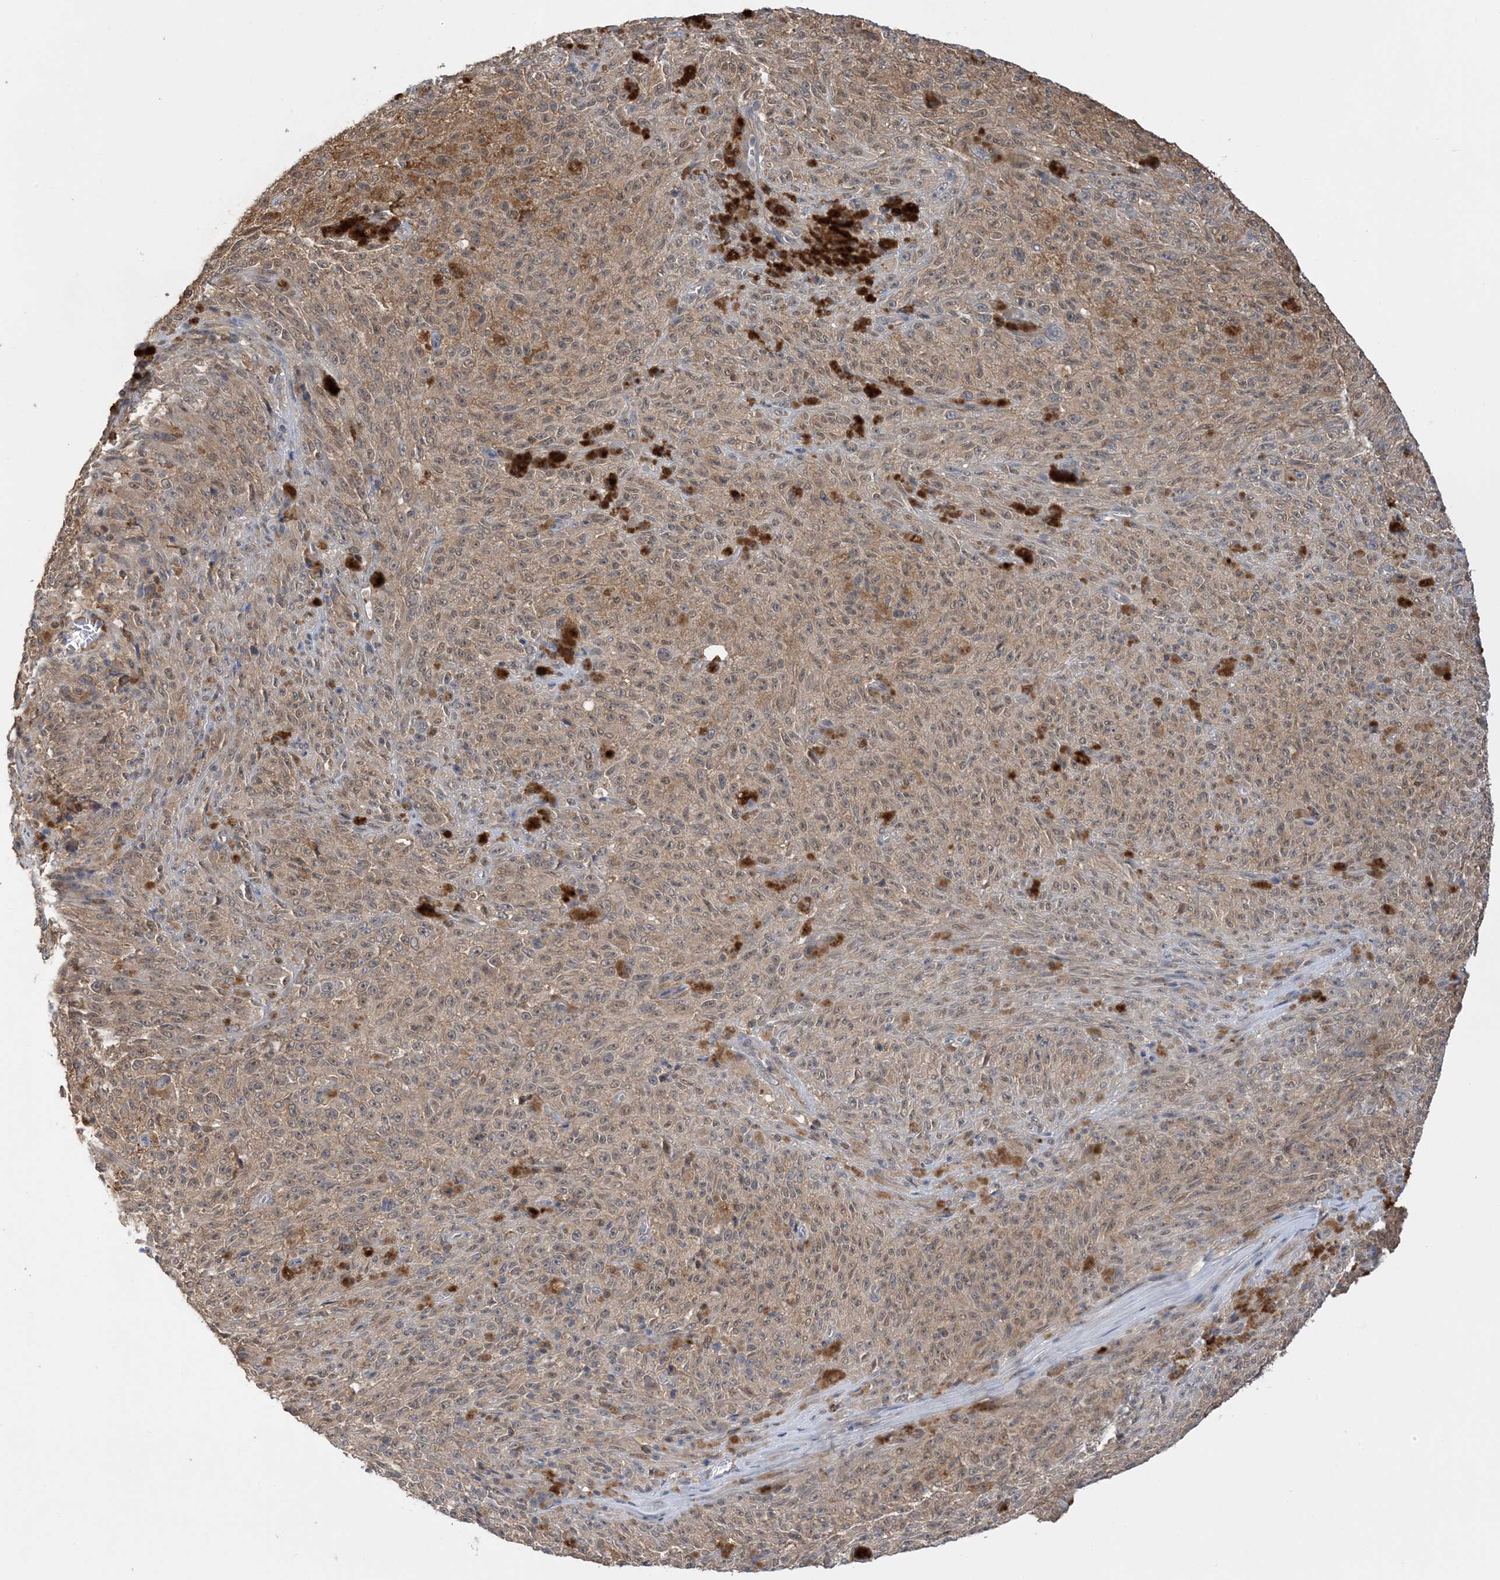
{"staining": {"intensity": "weak", "quantity": ">75%", "location": "cytoplasmic/membranous"}, "tissue": "melanoma", "cell_type": "Tumor cells", "image_type": "cancer", "snomed": [{"axis": "morphology", "description": "Malignant melanoma, NOS"}, {"axis": "topography", "description": "Skin"}], "caption": "Malignant melanoma stained for a protein demonstrates weak cytoplasmic/membranous positivity in tumor cells. The staining is performed using DAB brown chromogen to label protein expression. The nuclei are counter-stained blue using hematoxylin.", "gene": "WDR26", "patient": {"sex": "female", "age": 82}}